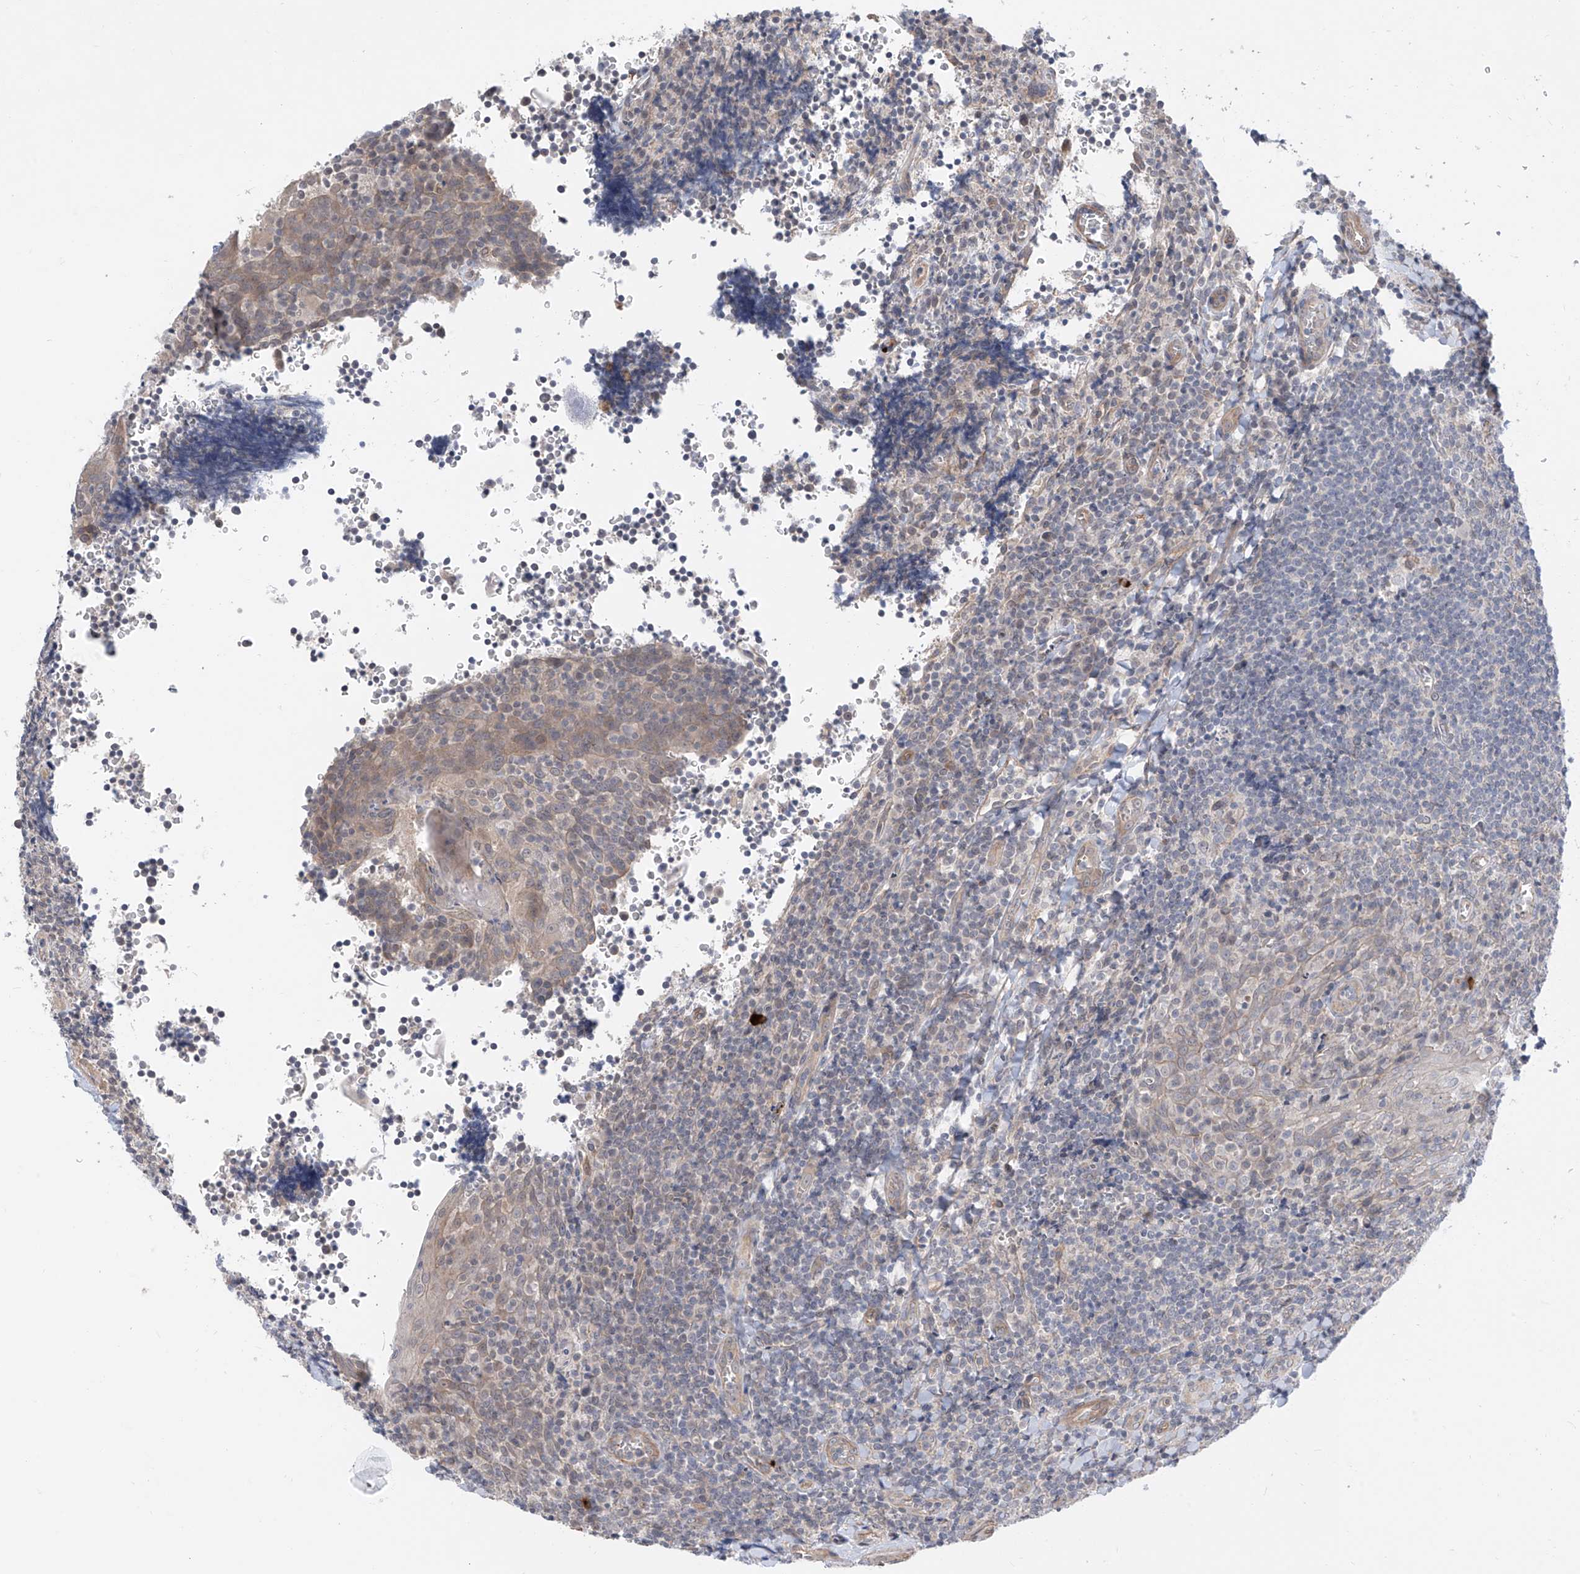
{"staining": {"intensity": "negative", "quantity": "none", "location": "none"}, "tissue": "tonsil", "cell_type": "Germinal center cells", "image_type": "normal", "snomed": [{"axis": "morphology", "description": "Normal tissue, NOS"}, {"axis": "topography", "description": "Tonsil"}], "caption": "IHC photomicrograph of normal human tonsil stained for a protein (brown), which exhibits no staining in germinal center cells. Brightfield microscopy of immunohistochemistry stained with DAB (brown) and hematoxylin (blue), captured at high magnification.", "gene": "ABLIM2", "patient": {"sex": "male", "age": 27}}